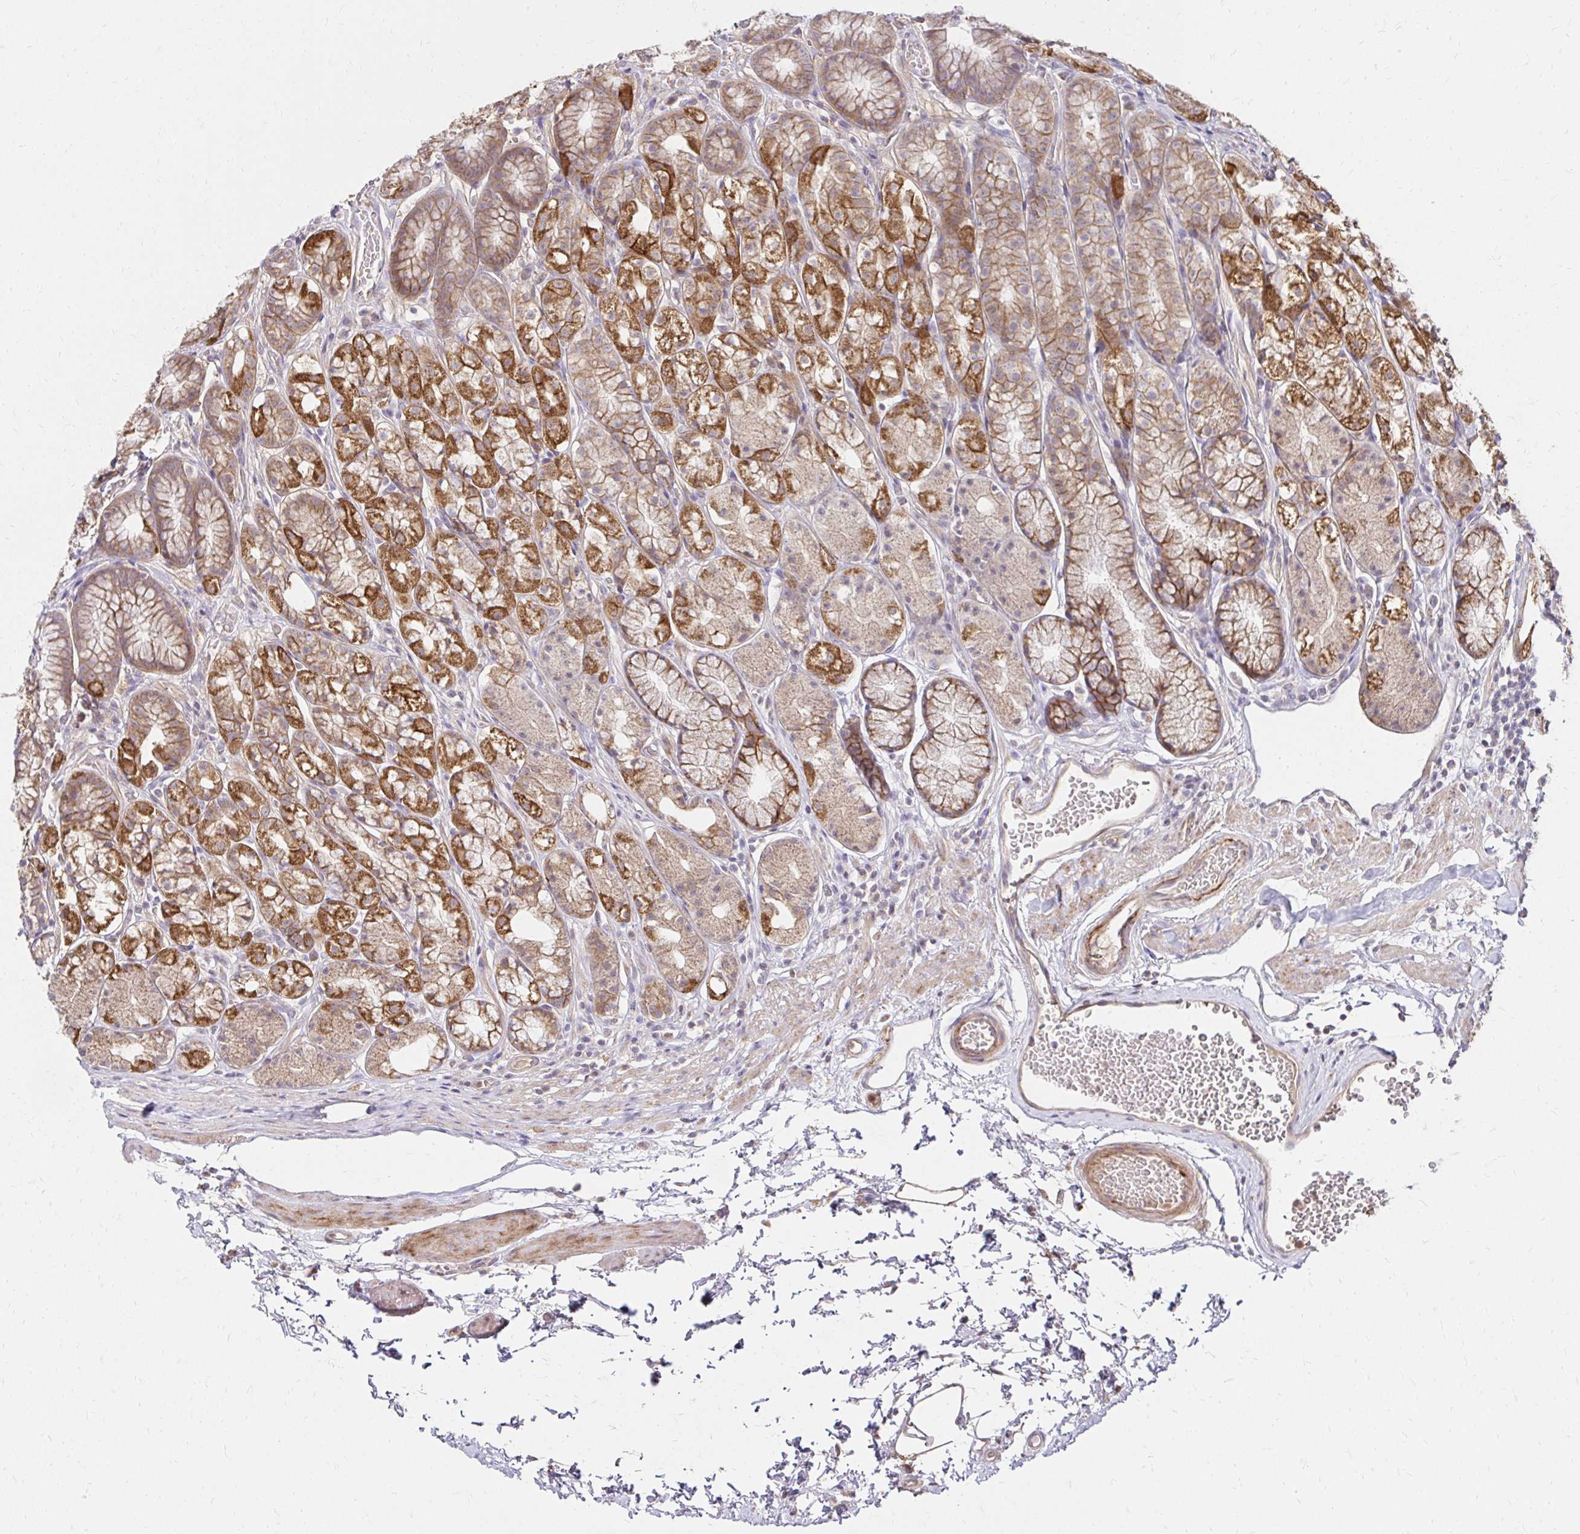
{"staining": {"intensity": "strong", "quantity": "25%-75%", "location": "cytoplasmic/membranous"}, "tissue": "stomach", "cell_type": "Glandular cells", "image_type": "normal", "snomed": [{"axis": "morphology", "description": "Normal tissue, NOS"}, {"axis": "topography", "description": "Smooth muscle"}, {"axis": "topography", "description": "Stomach"}], "caption": "Immunohistochemistry staining of normal stomach, which displays high levels of strong cytoplasmic/membranous positivity in approximately 25%-75% of glandular cells indicating strong cytoplasmic/membranous protein positivity. The staining was performed using DAB (brown) for protein detection and nuclei were counterstained in hematoxylin (blue).", "gene": "ITGA2", "patient": {"sex": "male", "age": 70}}